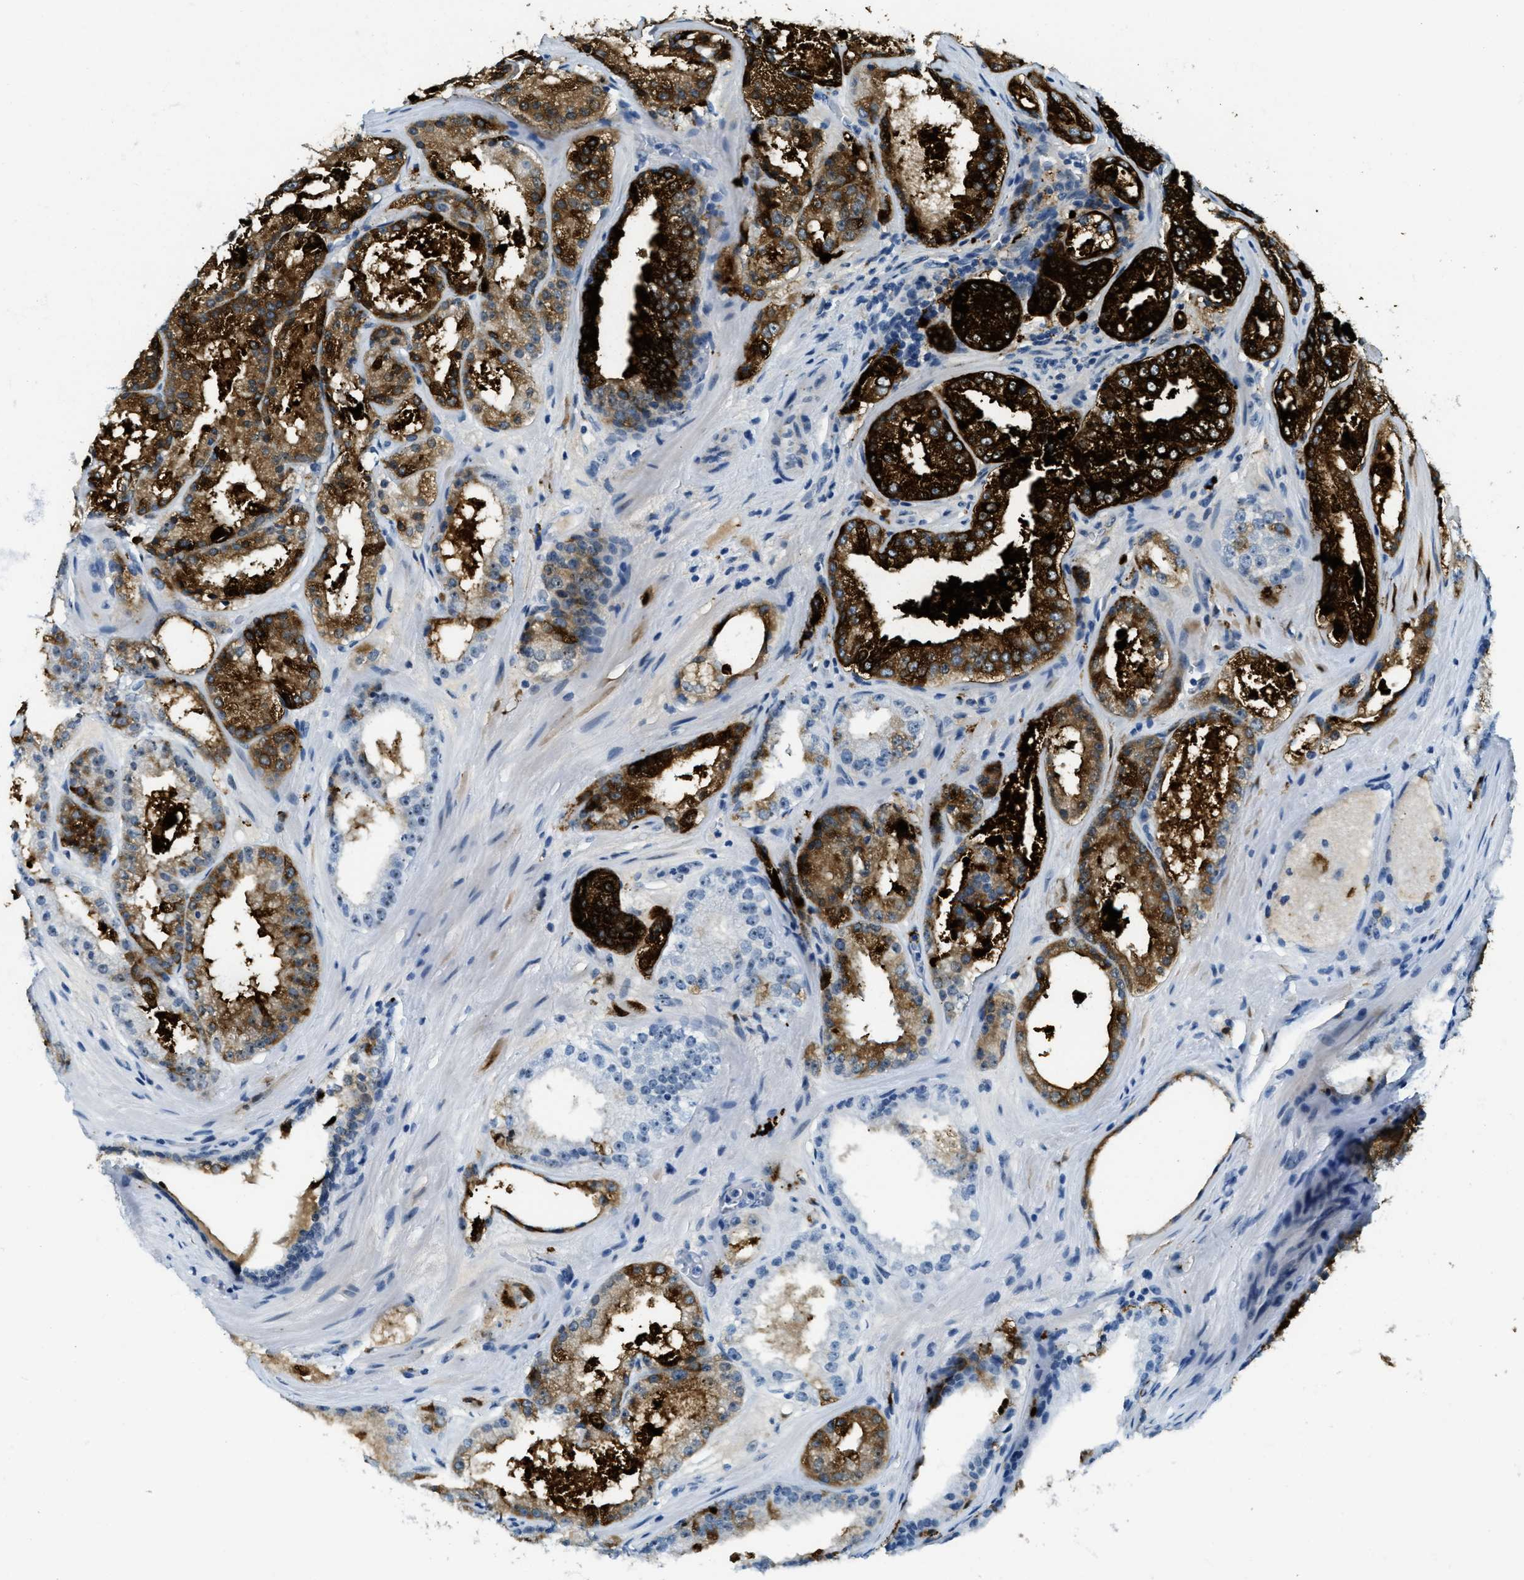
{"staining": {"intensity": "strong", "quantity": "25%-75%", "location": "cytoplasmic/membranous"}, "tissue": "prostate cancer", "cell_type": "Tumor cells", "image_type": "cancer", "snomed": [{"axis": "morphology", "description": "Adenocarcinoma, High grade"}, {"axis": "topography", "description": "Prostate"}], "caption": "The photomicrograph demonstrates a brown stain indicating the presence of a protein in the cytoplasmic/membranous of tumor cells in prostate high-grade adenocarcinoma.", "gene": "PLA2G2A", "patient": {"sex": "male", "age": 65}}